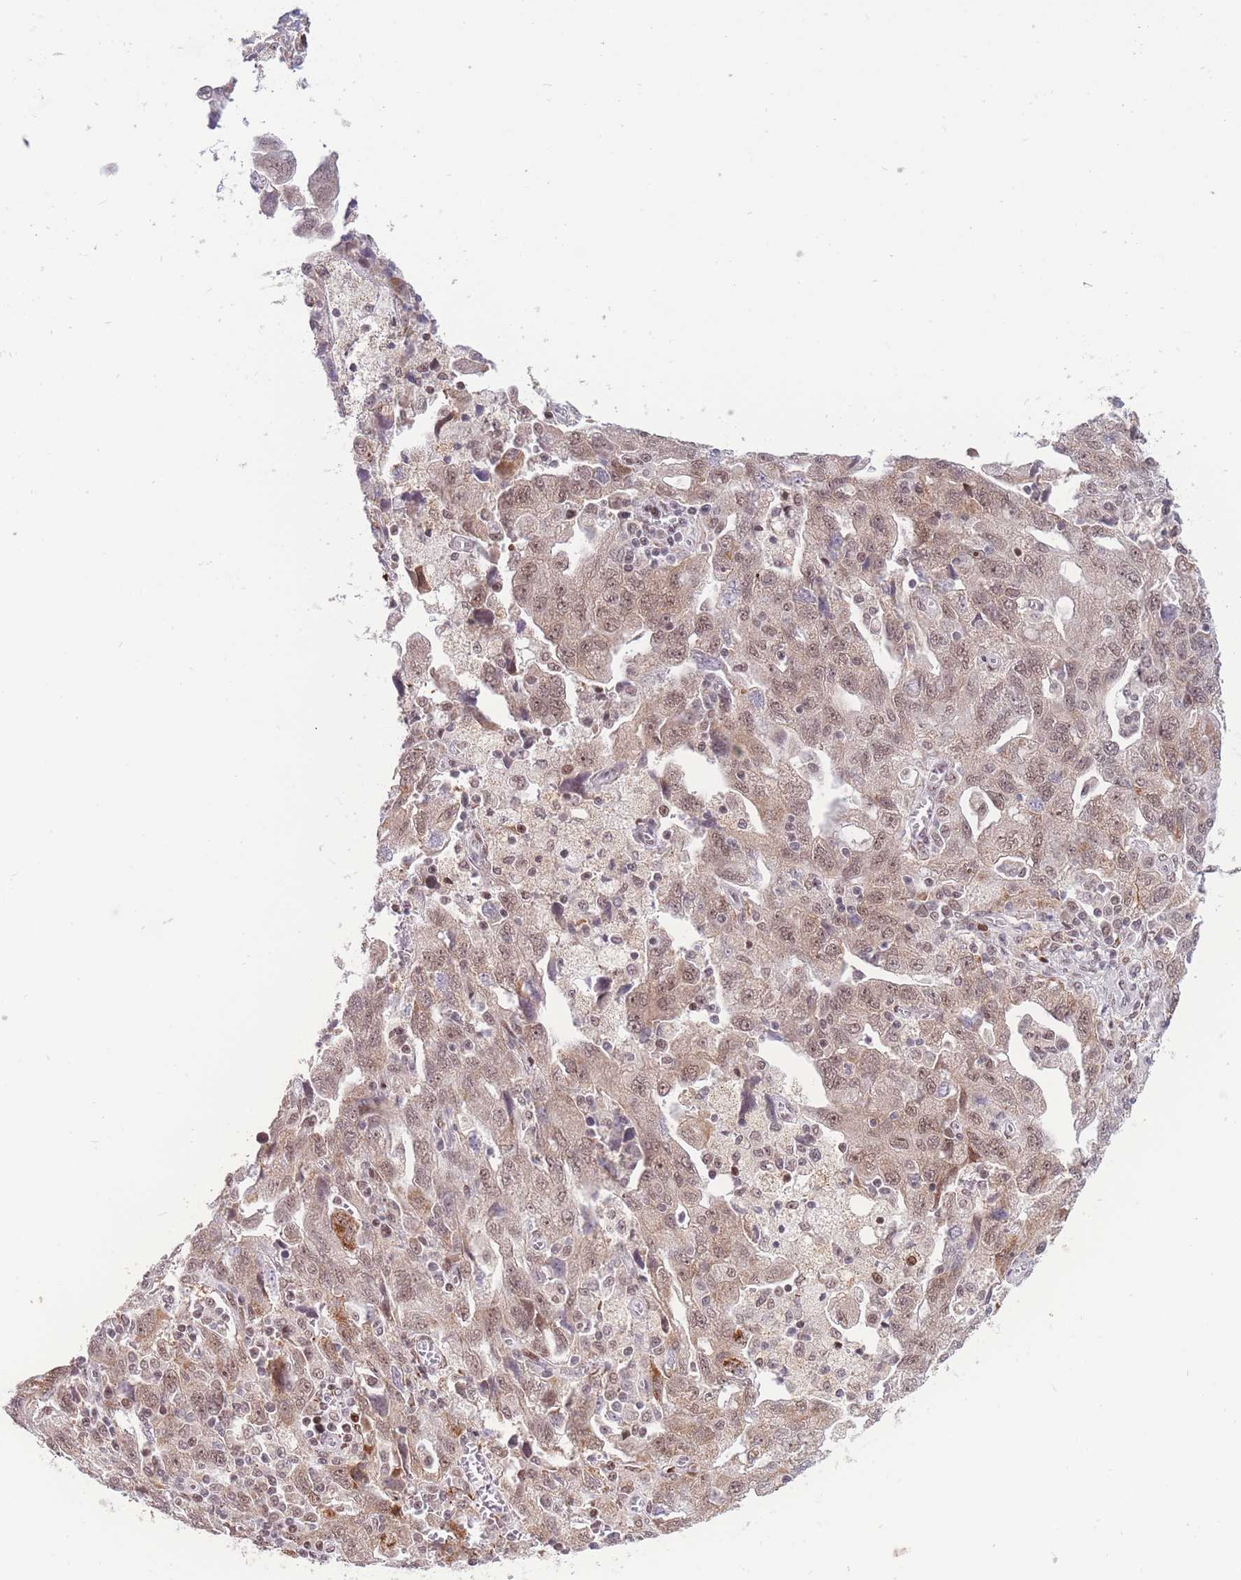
{"staining": {"intensity": "moderate", "quantity": "25%-75%", "location": "nuclear"}, "tissue": "ovarian cancer", "cell_type": "Tumor cells", "image_type": "cancer", "snomed": [{"axis": "morphology", "description": "Carcinoma, NOS"}, {"axis": "morphology", "description": "Cystadenocarcinoma, serous, NOS"}, {"axis": "topography", "description": "Ovary"}], "caption": "Immunohistochemistry (IHC) image of ovarian cancer stained for a protein (brown), which reveals medium levels of moderate nuclear positivity in about 25%-75% of tumor cells.", "gene": "TARBP2", "patient": {"sex": "female", "age": 69}}